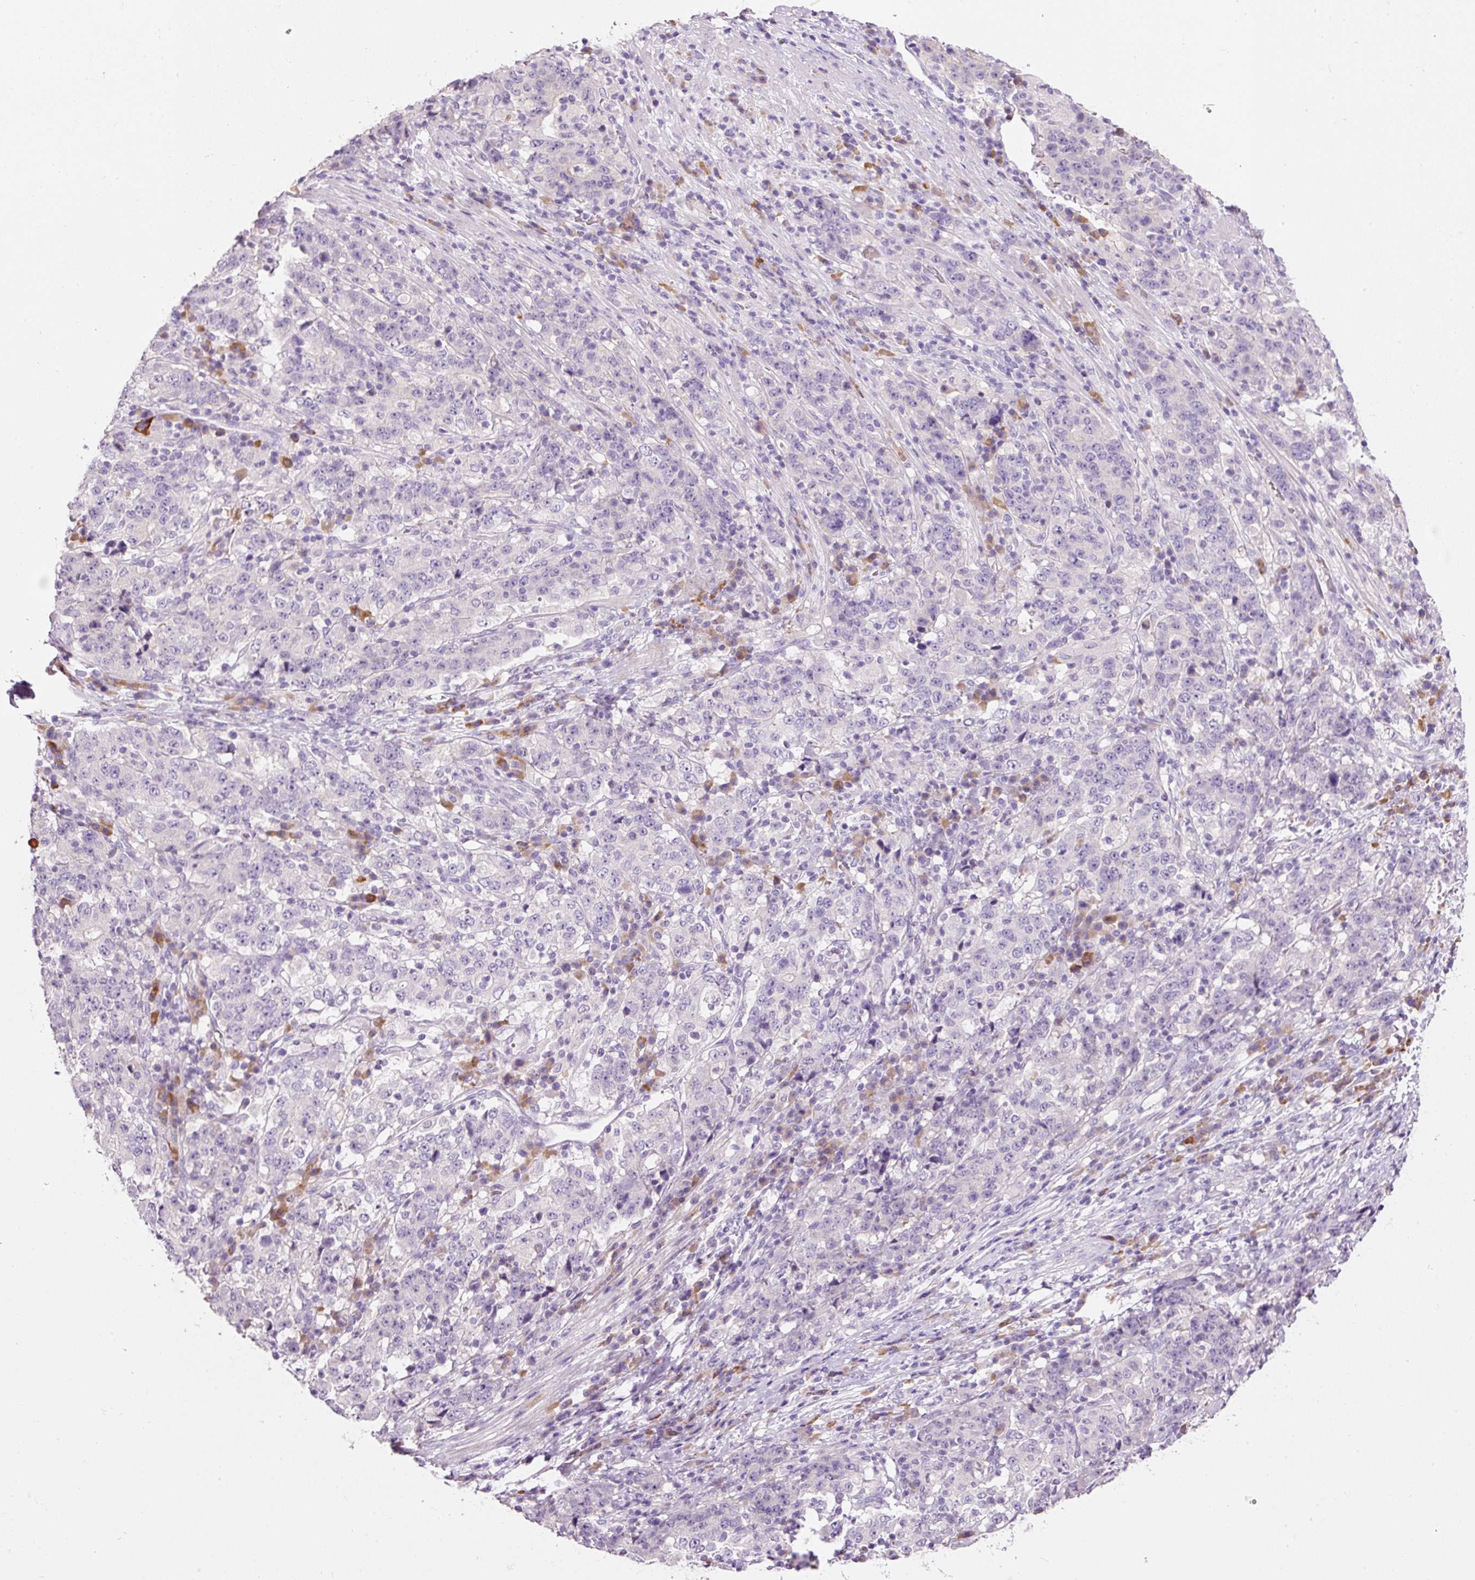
{"staining": {"intensity": "negative", "quantity": "none", "location": "none"}, "tissue": "stomach cancer", "cell_type": "Tumor cells", "image_type": "cancer", "snomed": [{"axis": "morphology", "description": "Adenocarcinoma, NOS"}, {"axis": "topography", "description": "Stomach"}], "caption": "Tumor cells are negative for protein expression in human stomach cancer.", "gene": "TENT5C", "patient": {"sex": "male", "age": 59}}